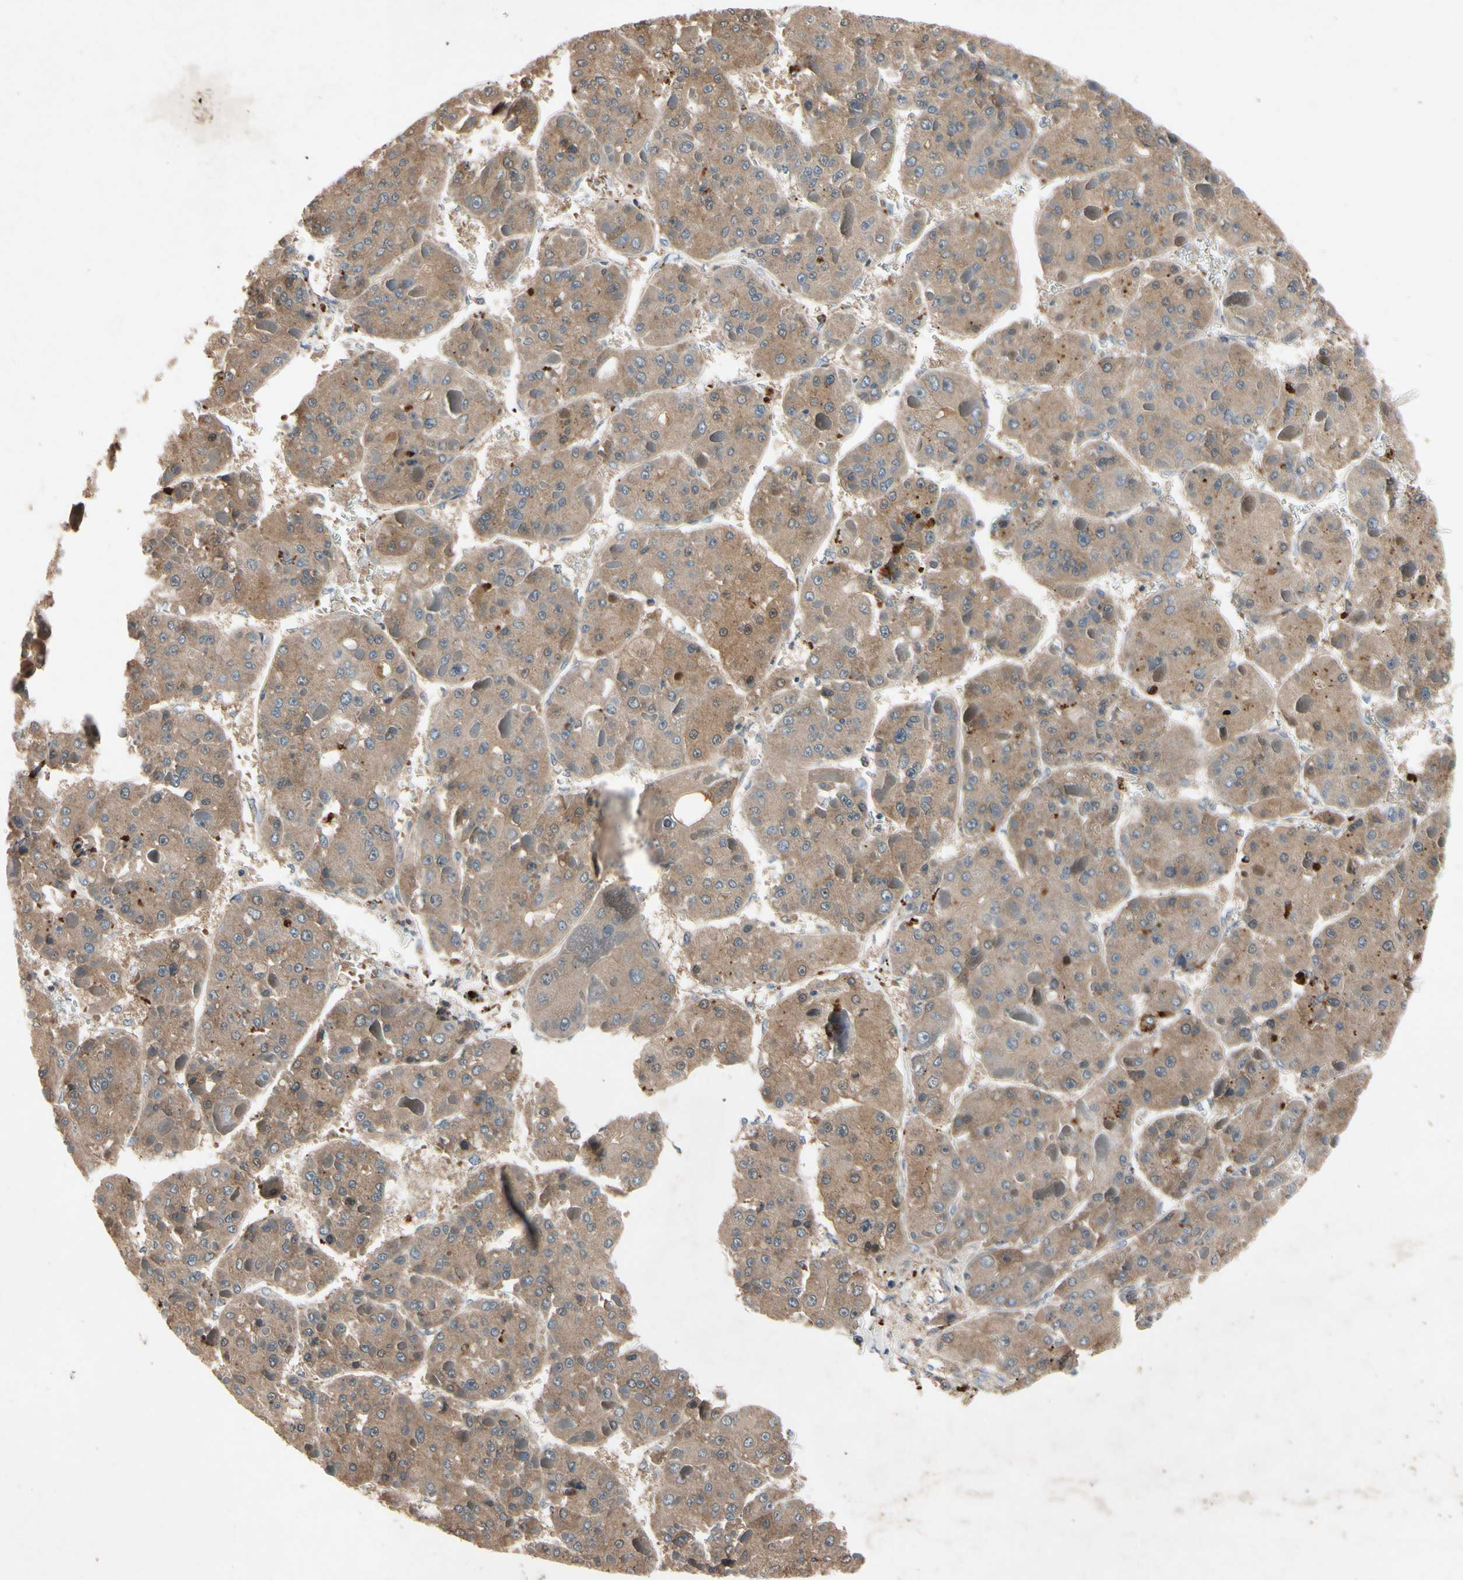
{"staining": {"intensity": "moderate", "quantity": ">75%", "location": "cytoplasmic/membranous"}, "tissue": "liver cancer", "cell_type": "Tumor cells", "image_type": "cancer", "snomed": [{"axis": "morphology", "description": "Carcinoma, Hepatocellular, NOS"}, {"axis": "topography", "description": "Liver"}], "caption": "Tumor cells display moderate cytoplasmic/membranous expression in about >75% of cells in liver hepatocellular carcinoma. (DAB (3,3'-diaminobenzidine) IHC, brown staining for protein, blue staining for nuclei).", "gene": "IL1RL1", "patient": {"sex": "female", "age": 73}}